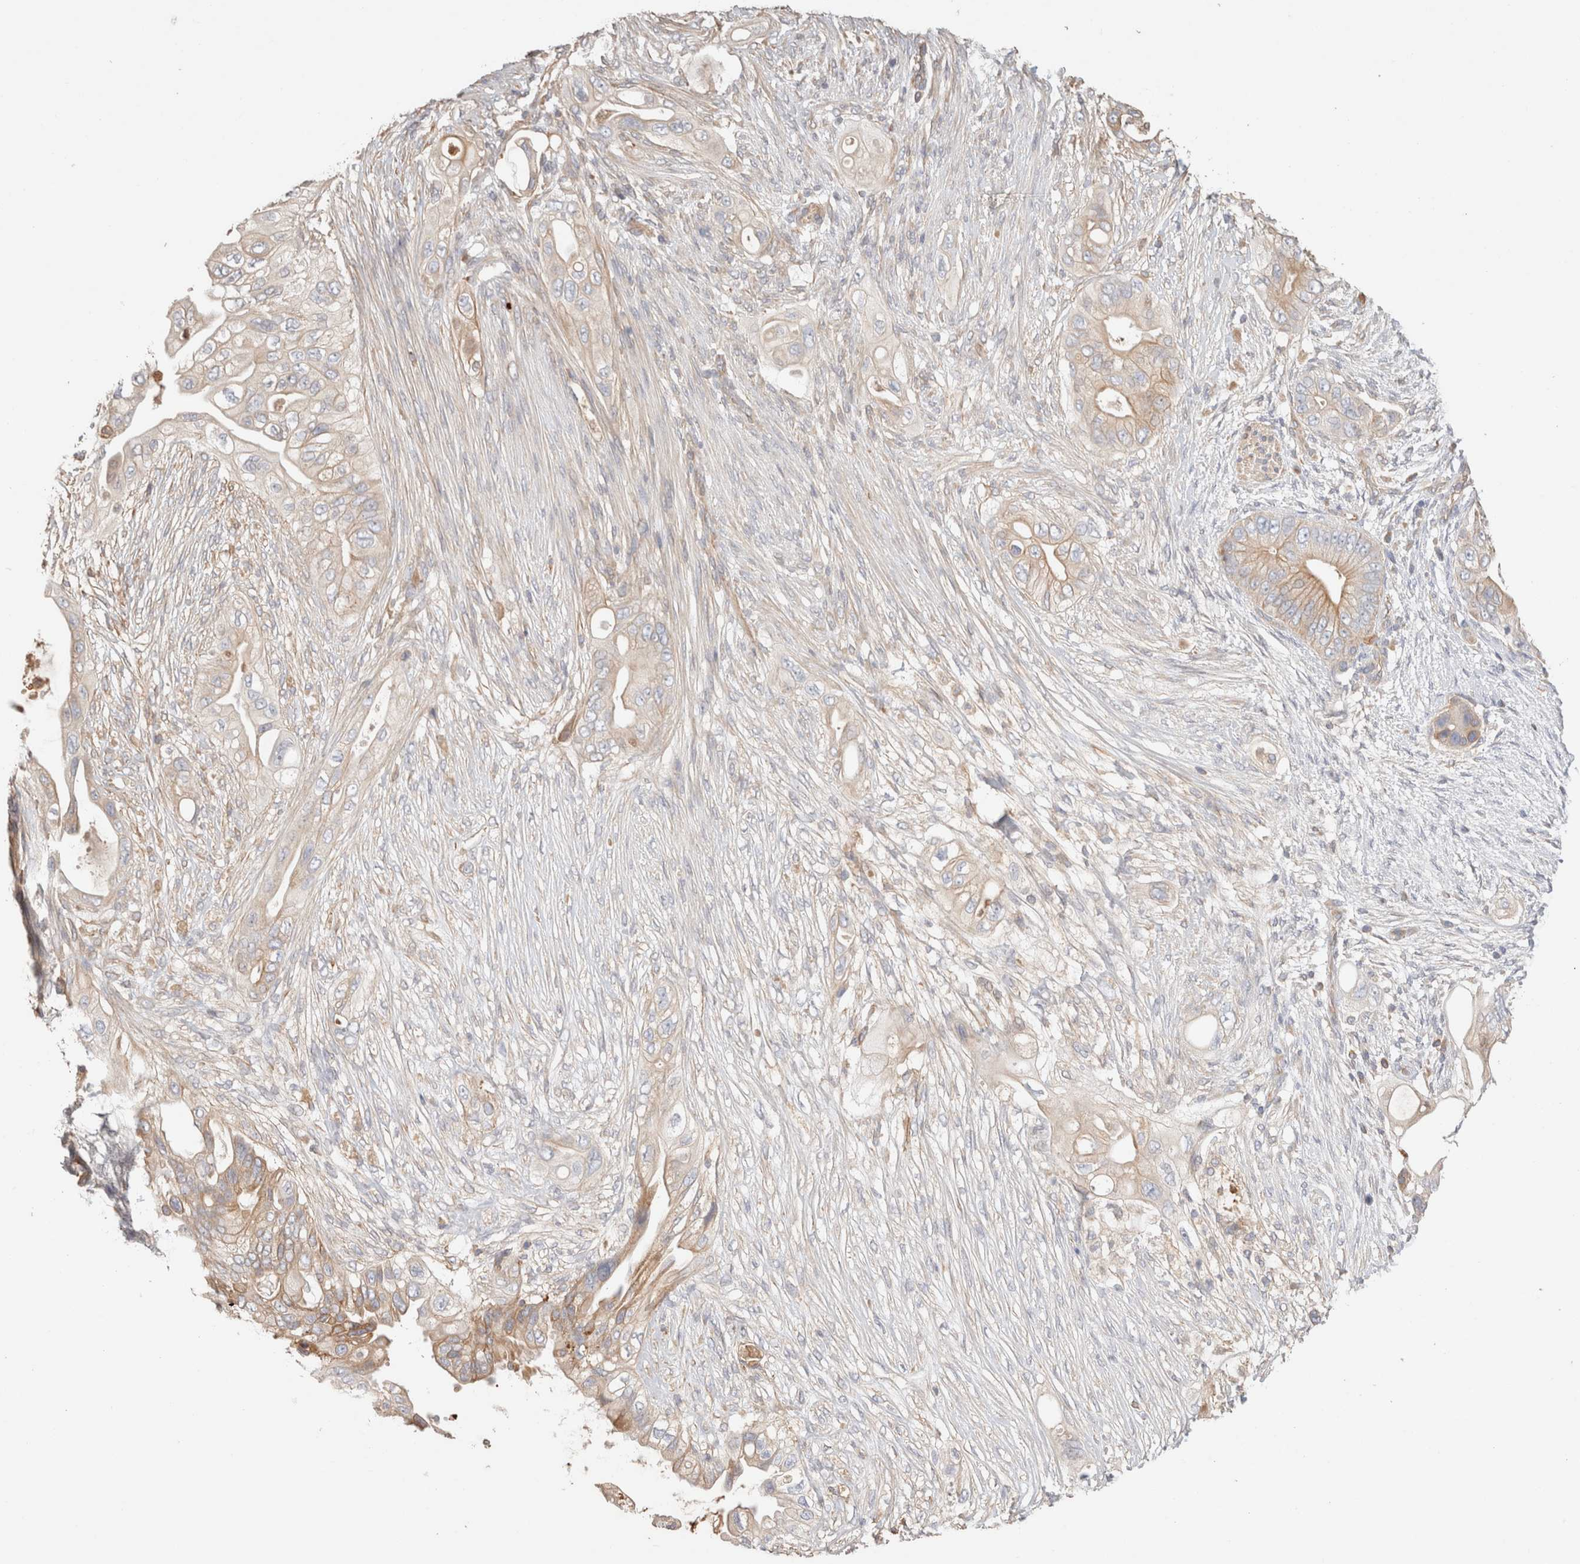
{"staining": {"intensity": "weak", "quantity": ">75%", "location": "cytoplasmic/membranous"}, "tissue": "pancreatic cancer", "cell_type": "Tumor cells", "image_type": "cancer", "snomed": [{"axis": "morphology", "description": "Adenocarcinoma, NOS"}, {"axis": "topography", "description": "Pancreas"}], "caption": "This is a micrograph of immunohistochemistry staining of pancreatic cancer, which shows weak positivity in the cytoplasmic/membranous of tumor cells.", "gene": "PROS1", "patient": {"sex": "male", "age": 53}}